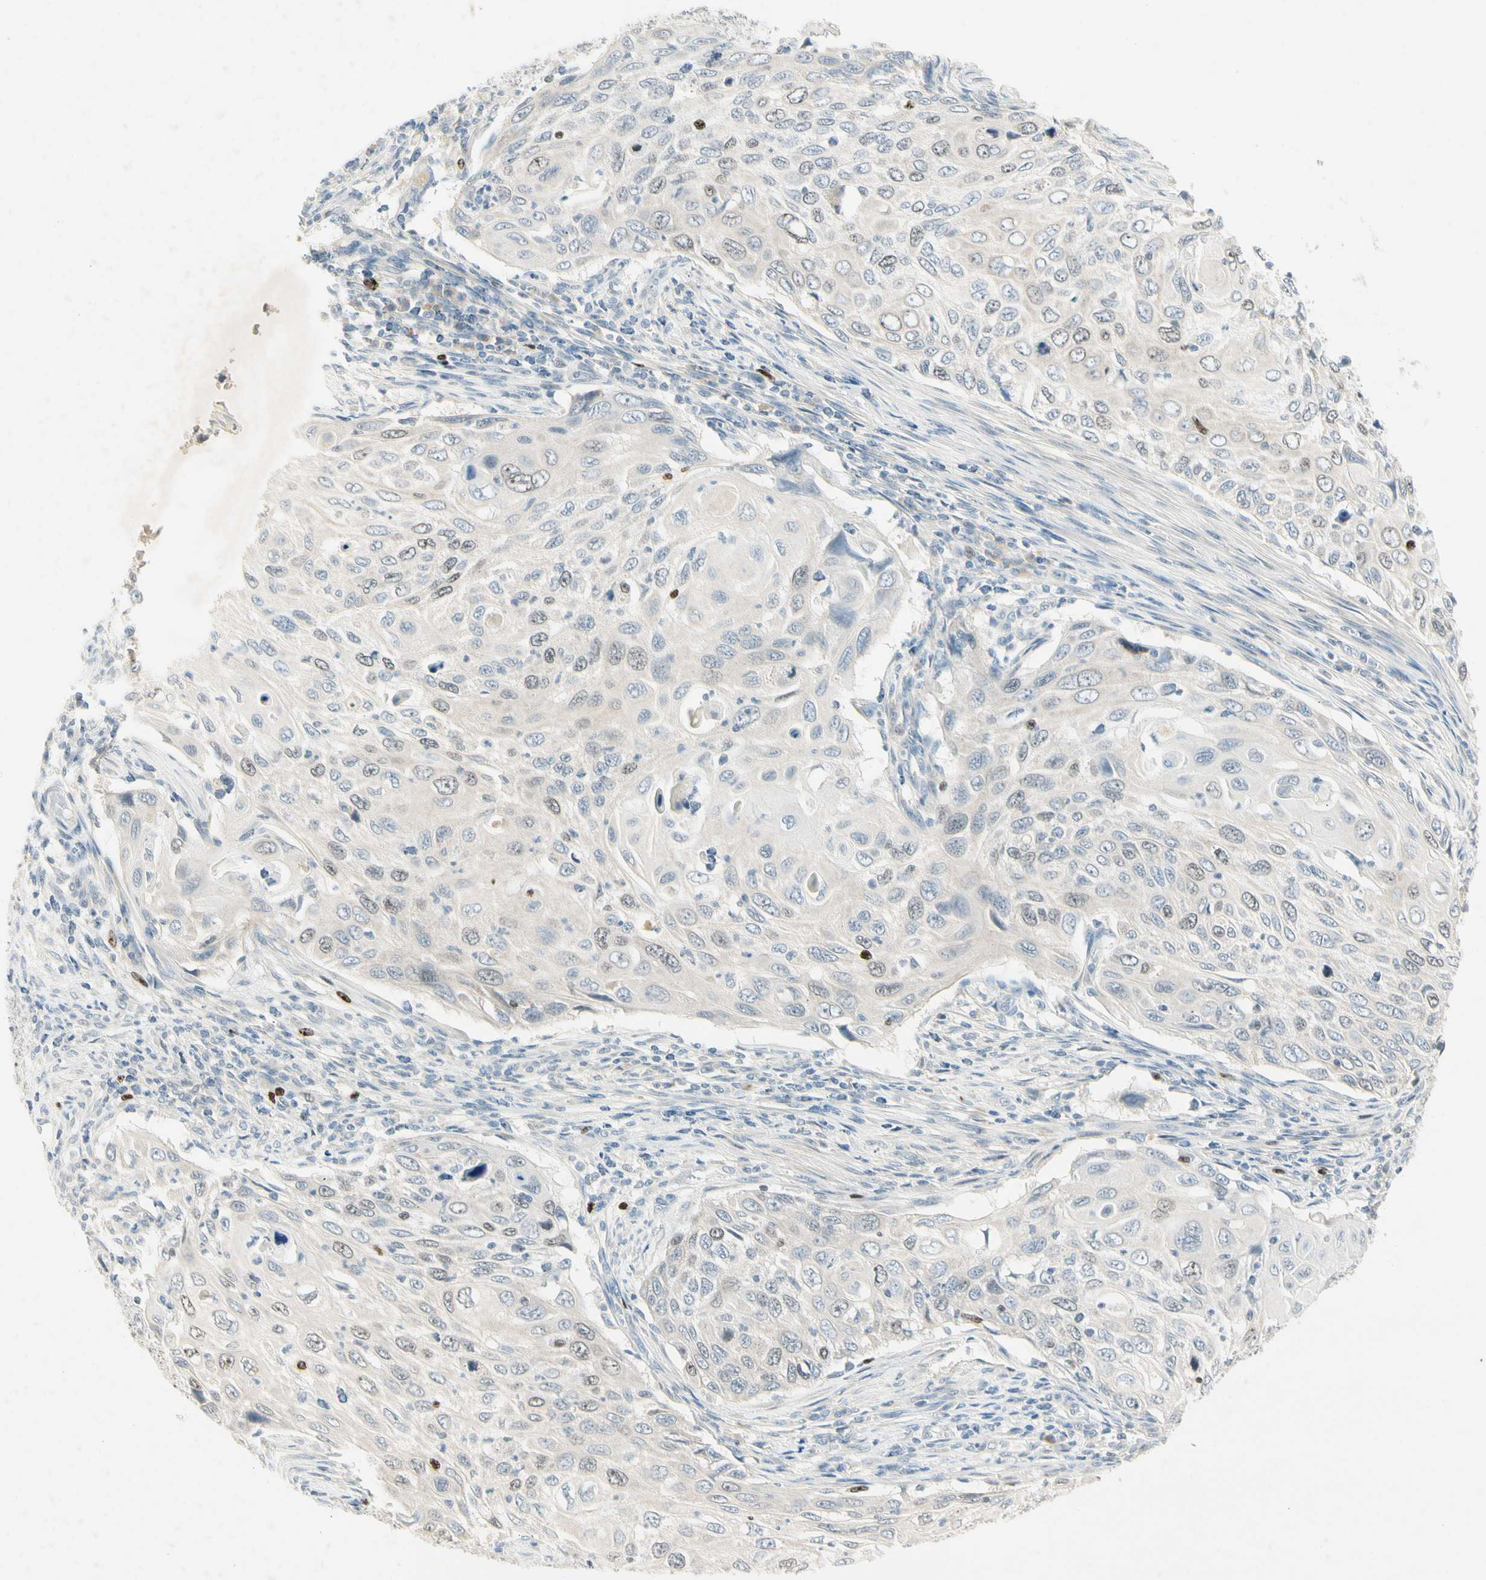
{"staining": {"intensity": "negative", "quantity": "none", "location": "none"}, "tissue": "cervical cancer", "cell_type": "Tumor cells", "image_type": "cancer", "snomed": [{"axis": "morphology", "description": "Squamous cell carcinoma, NOS"}, {"axis": "topography", "description": "Cervix"}], "caption": "Tumor cells are negative for brown protein staining in cervical cancer.", "gene": "PITX1", "patient": {"sex": "female", "age": 70}}